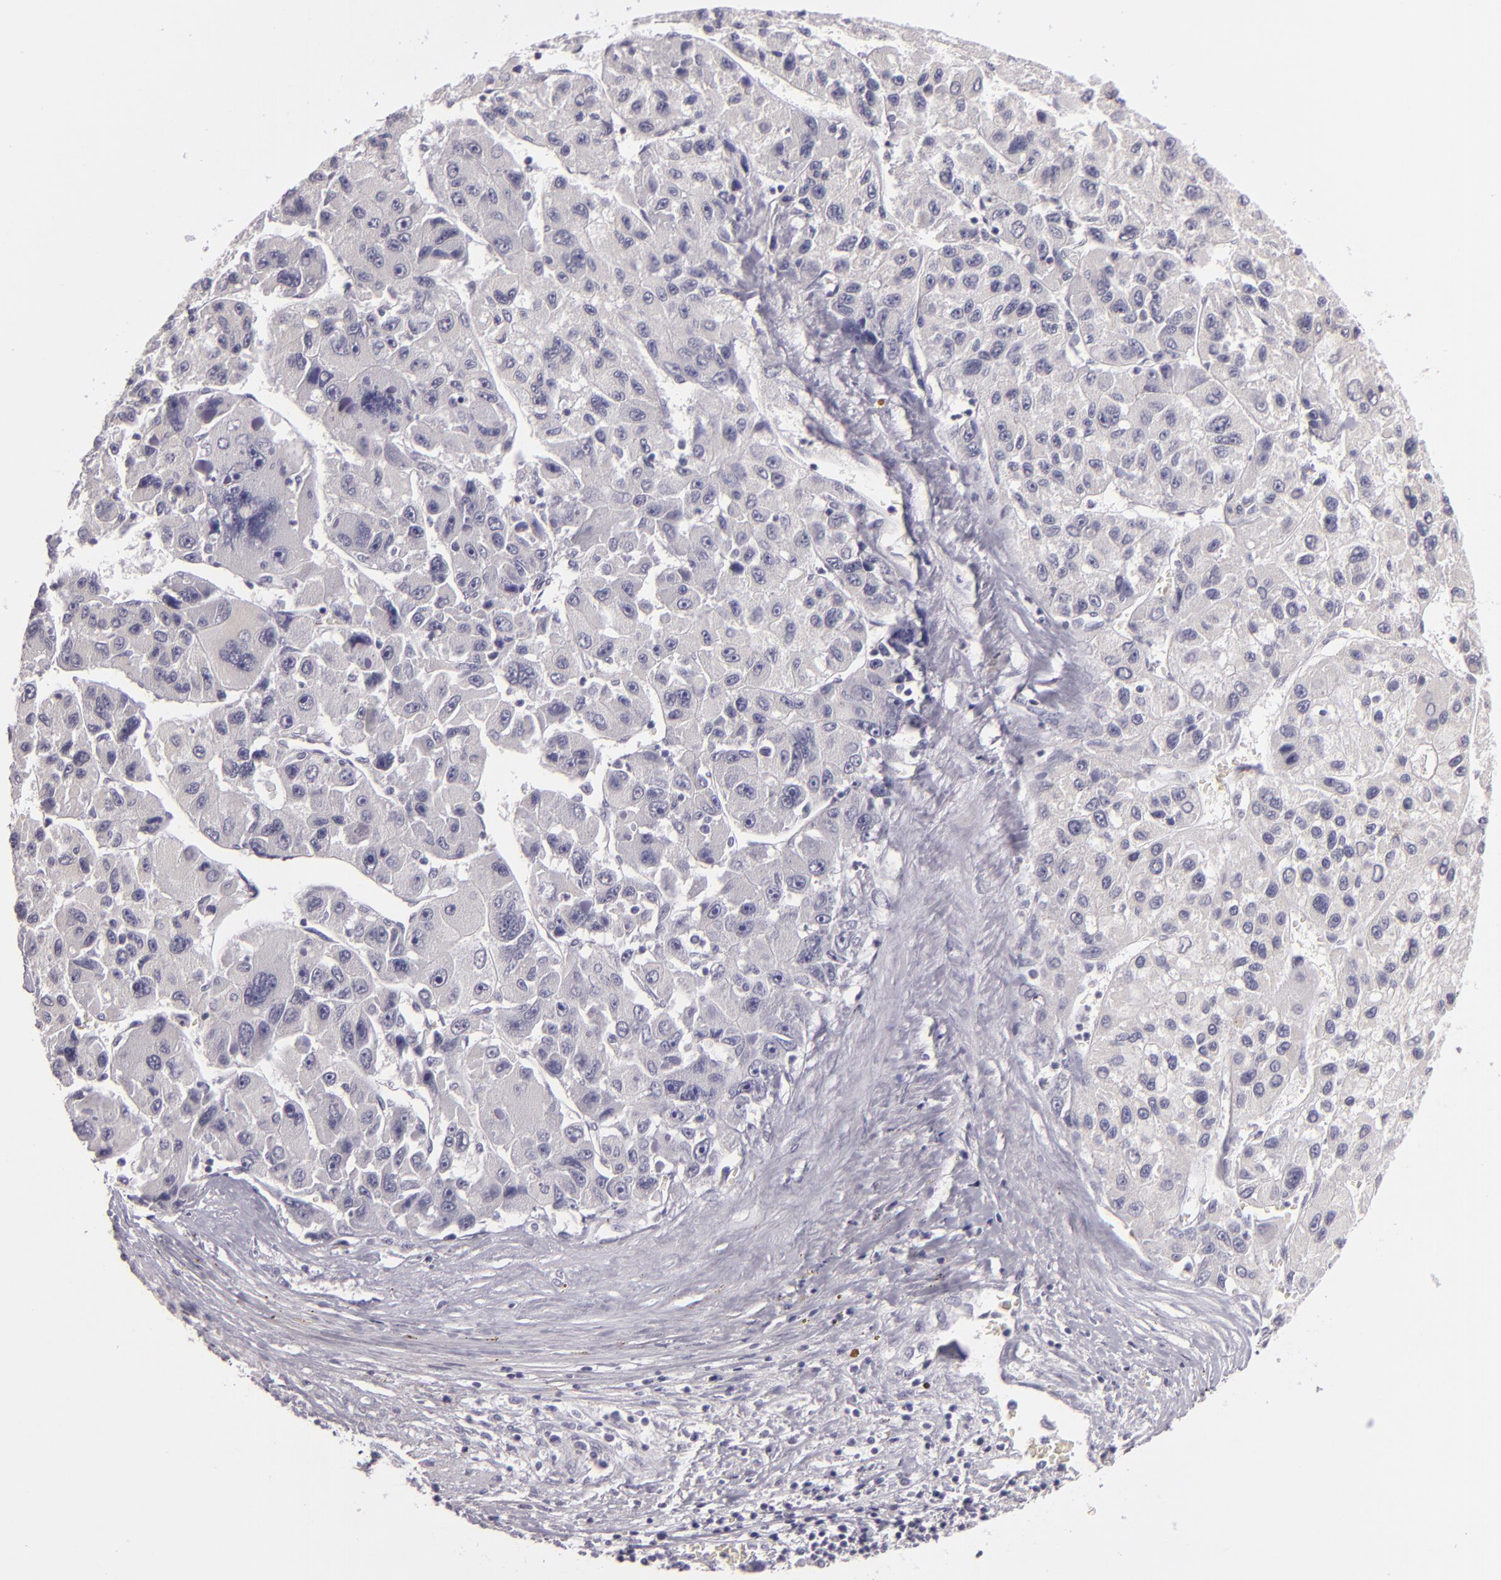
{"staining": {"intensity": "negative", "quantity": "none", "location": "none"}, "tissue": "liver cancer", "cell_type": "Tumor cells", "image_type": "cancer", "snomed": [{"axis": "morphology", "description": "Carcinoma, Hepatocellular, NOS"}, {"axis": "topography", "description": "Liver"}], "caption": "High magnification brightfield microscopy of liver cancer stained with DAB (brown) and counterstained with hematoxylin (blue): tumor cells show no significant positivity.", "gene": "EGFL6", "patient": {"sex": "male", "age": 64}}